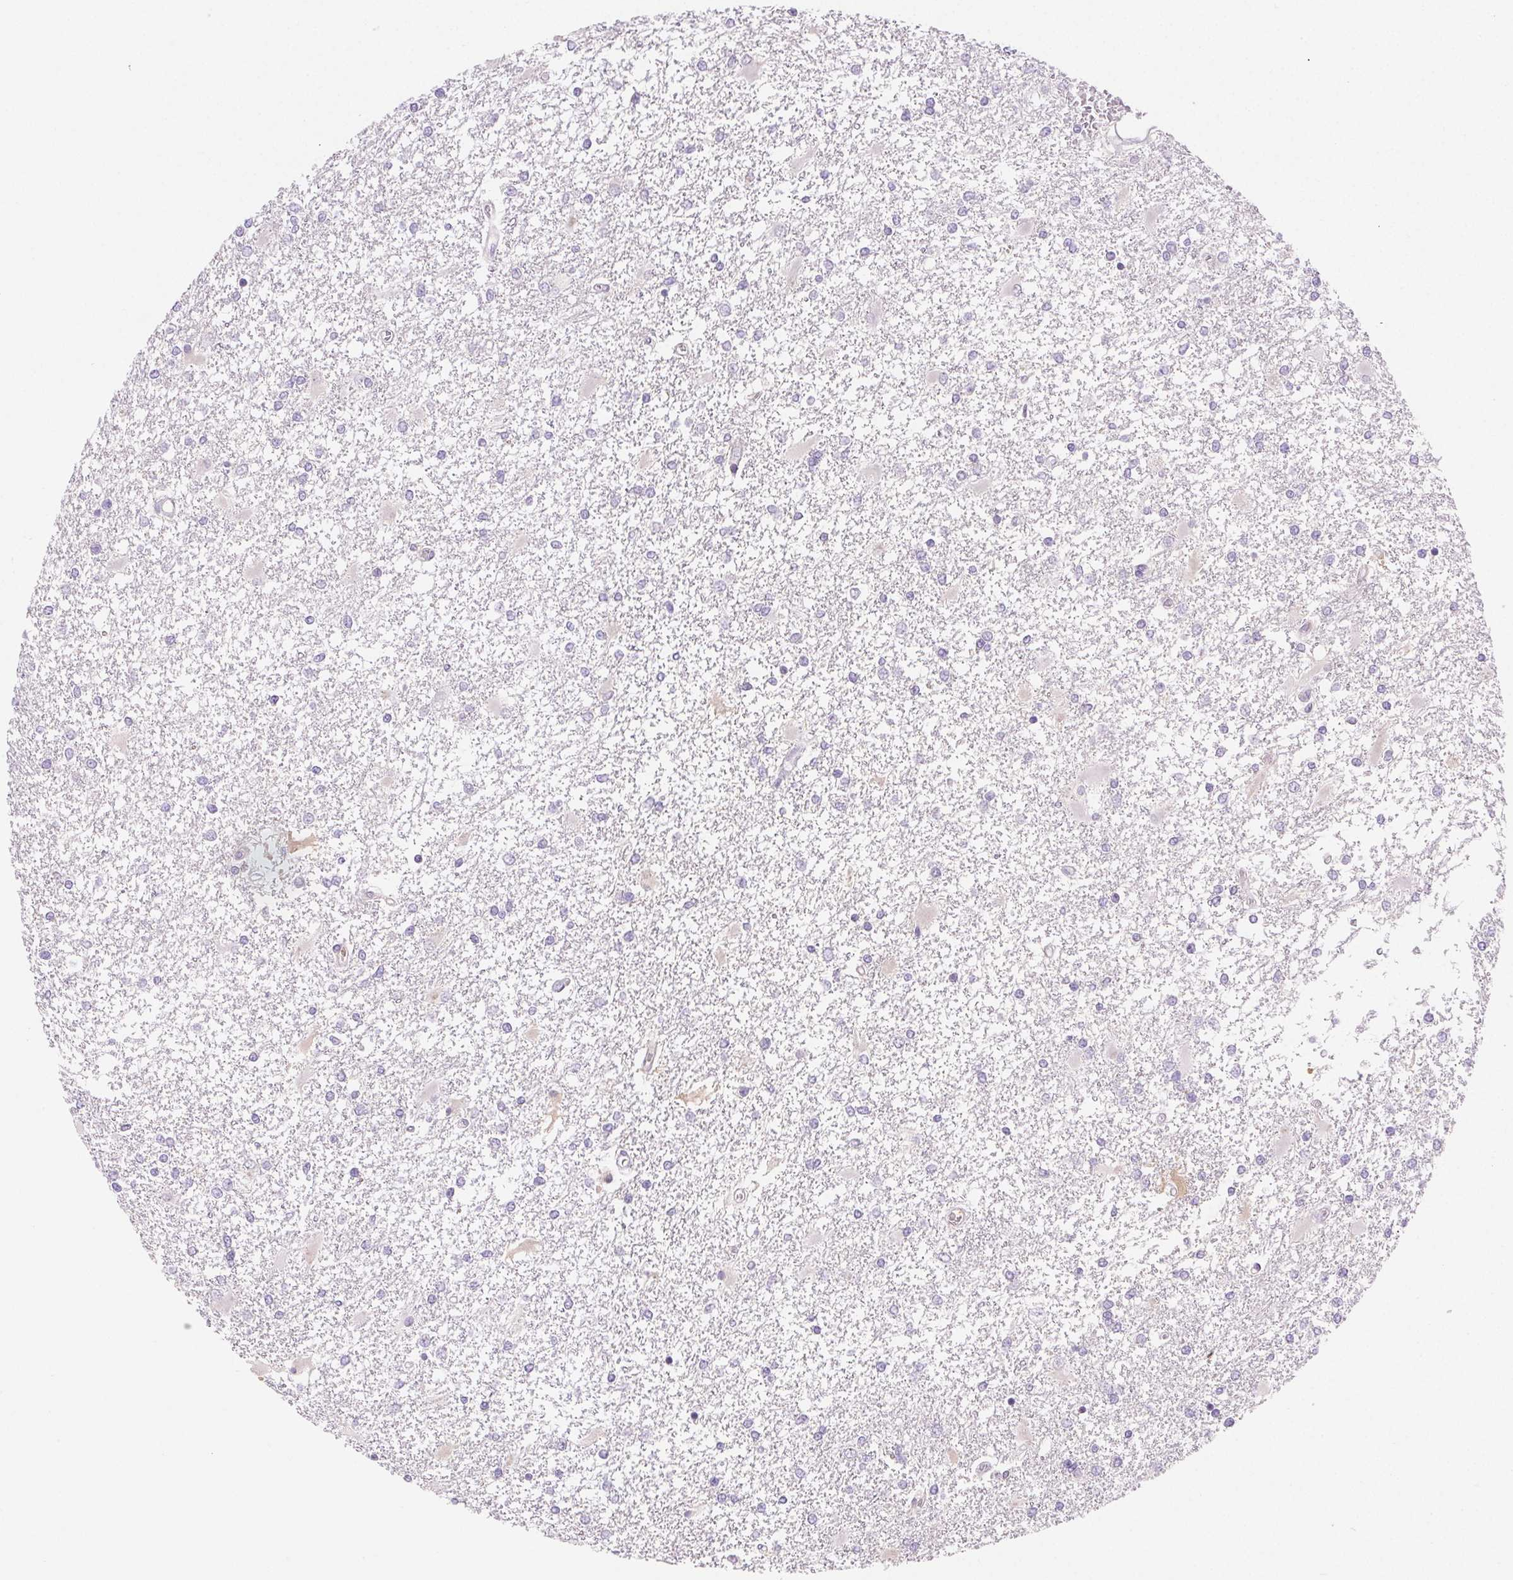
{"staining": {"intensity": "negative", "quantity": "none", "location": "none"}, "tissue": "glioma", "cell_type": "Tumor cells", "image_type": "cancer", "snomed": [{"axis": "morphology", "description": "Glioma, malignant, High grade"}, {"axis": "topography", "description": "Cerebral cortex"}], "caption": "Tumor cells are negative for protein expression in human glioma.", "gene": "FGA", "patient": {"sex": "male", "age": 79}}